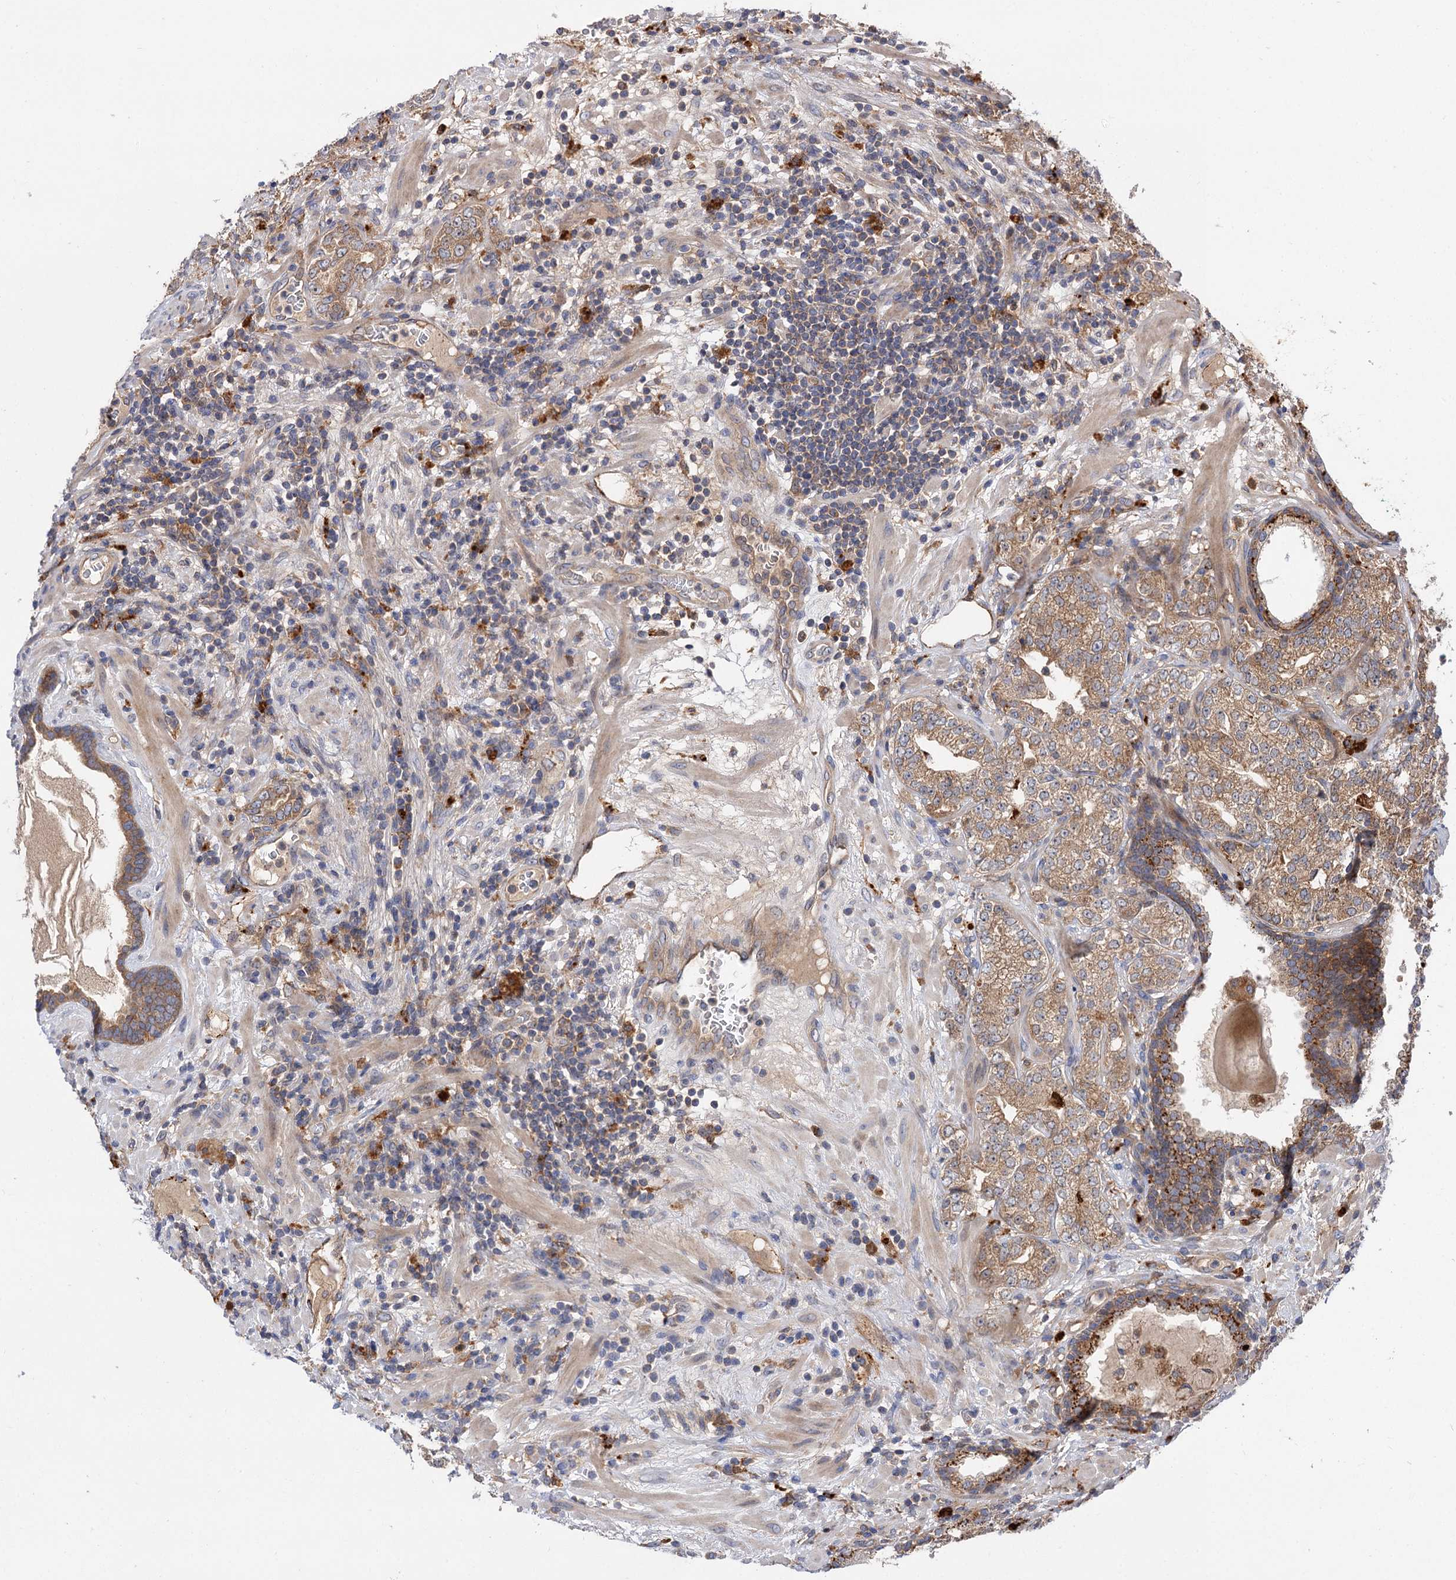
{"staining": {"intensity": "moderate", "quantity": ">75%", "location": "cytoplasmic/membranous"}, "tissue": "prostate cancer", "cell_type": "Tumor cells", "image_type": "cancer", "snomed": [{"axis": "morphology", "description": "Adenocarcinoma, High grade"}, {"axis": "topography", "description": "Prostate"}], "caption": "Protein staining of adenocarcinoma (high-grade) (prostate) tissue displays moderate cytoplasmic/membranous staining in approximately >75% of tumor cells.", "gene": "PATL1", "patient": {"sex": "male", "age": 64}}